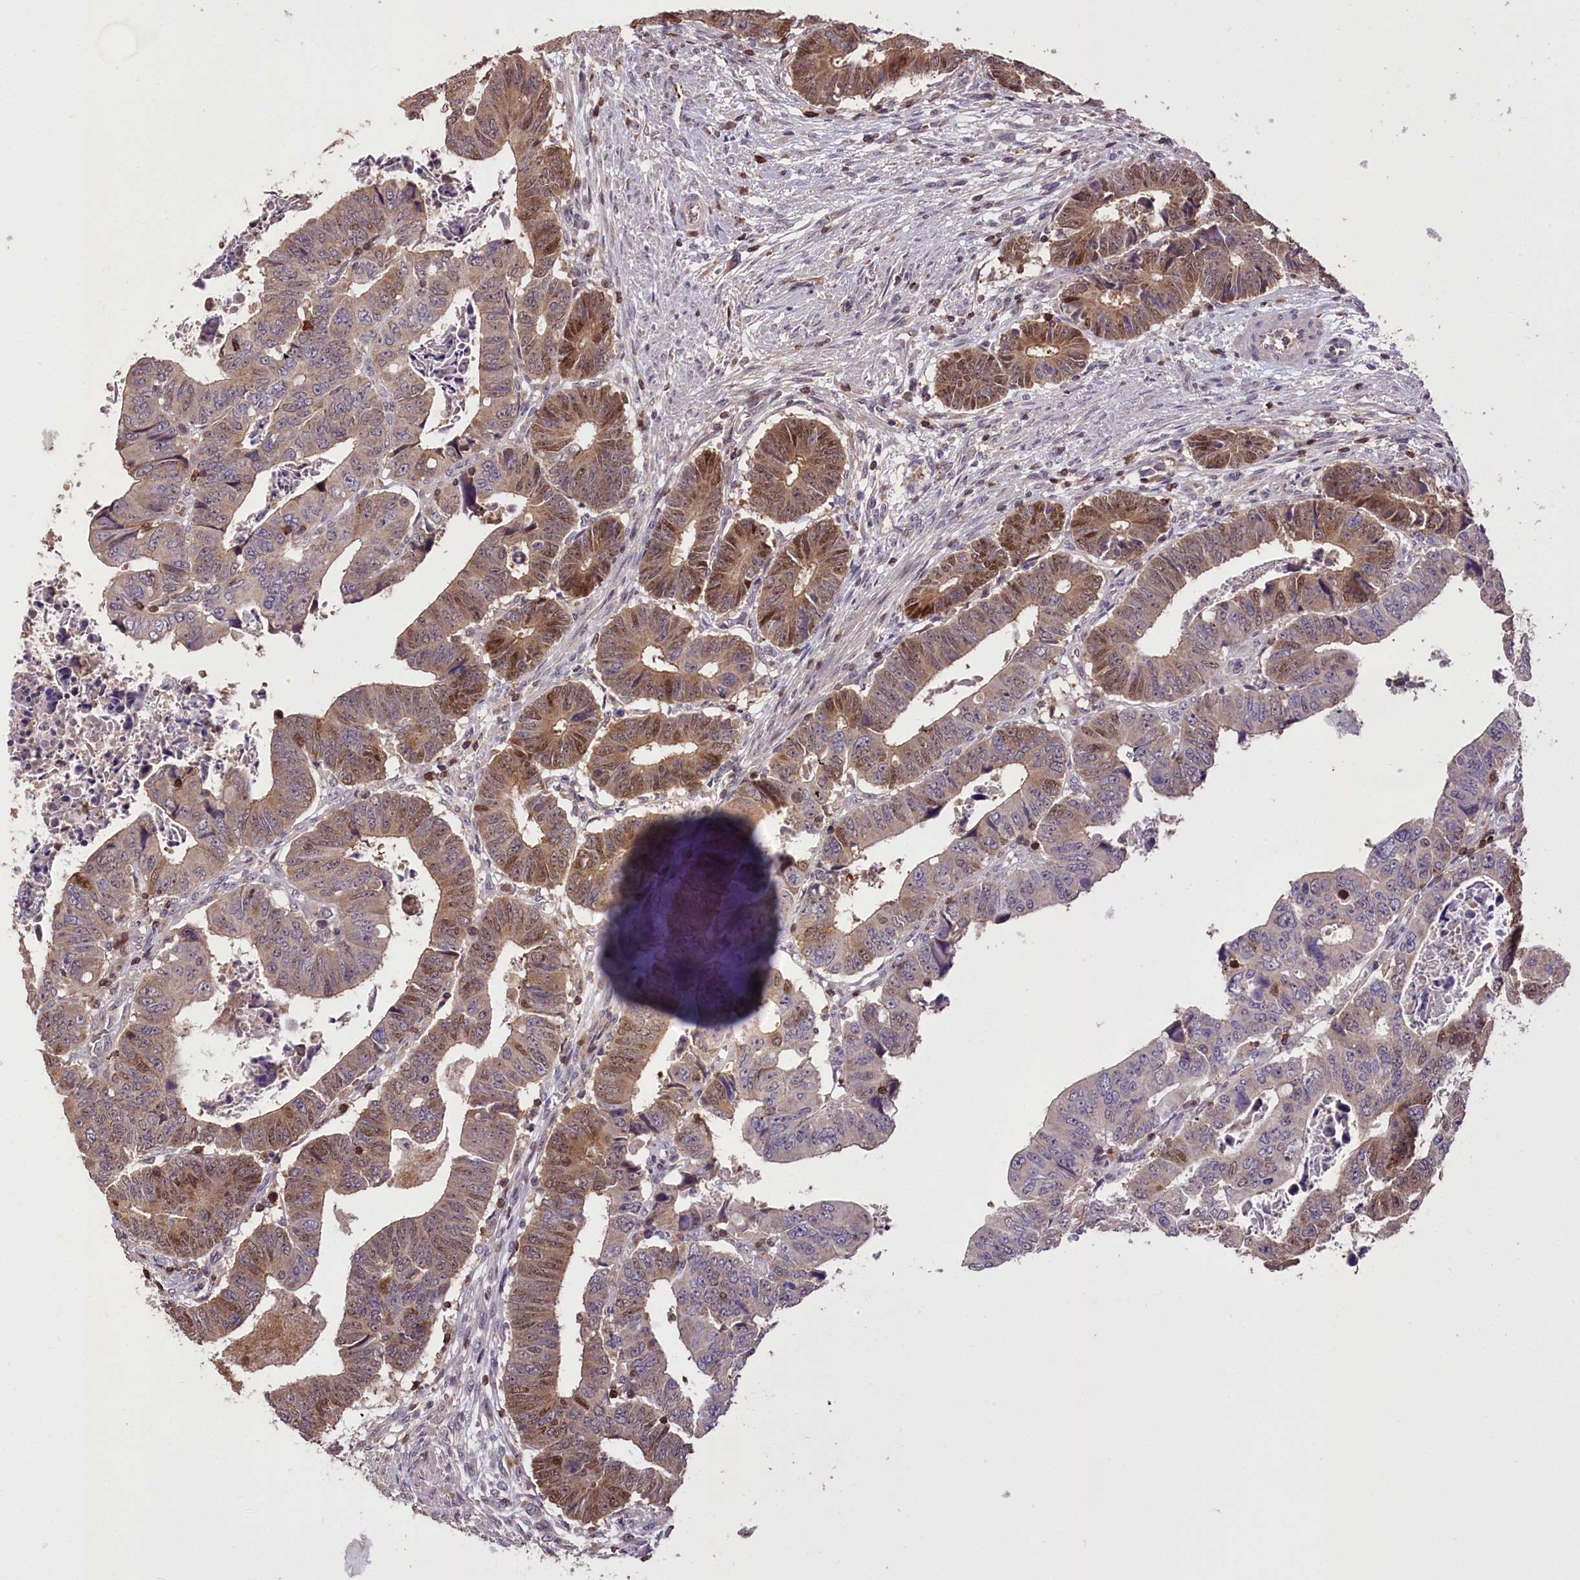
{"staining": {"intensity": "moderate", "quantity": "25%-75%", "location": "cytoplasmic/membranous,nuclear"}, "tissue": "colorectal cancer", "cell_type": "Tumor cells", "image_type": "cancer", "snomed": [{"axis": "morphology", "description": "Normal tissue, NOS"}, {"axis": "morphology", "description": "Adenocarcinoma, NOS"}, {"axis": "topography", "description": "Rectum"}], "caption": "This histopathology image exhibits colorectal cancer stained with IHC to label a protein in brown. The cytoplasmic/membranous and nuclear of tumor cells show moderate positivity for the protein. Nuclei are counter-stained blue.", "gene": "SERGEF", "patient": {"sex": "female", "age": 65}}